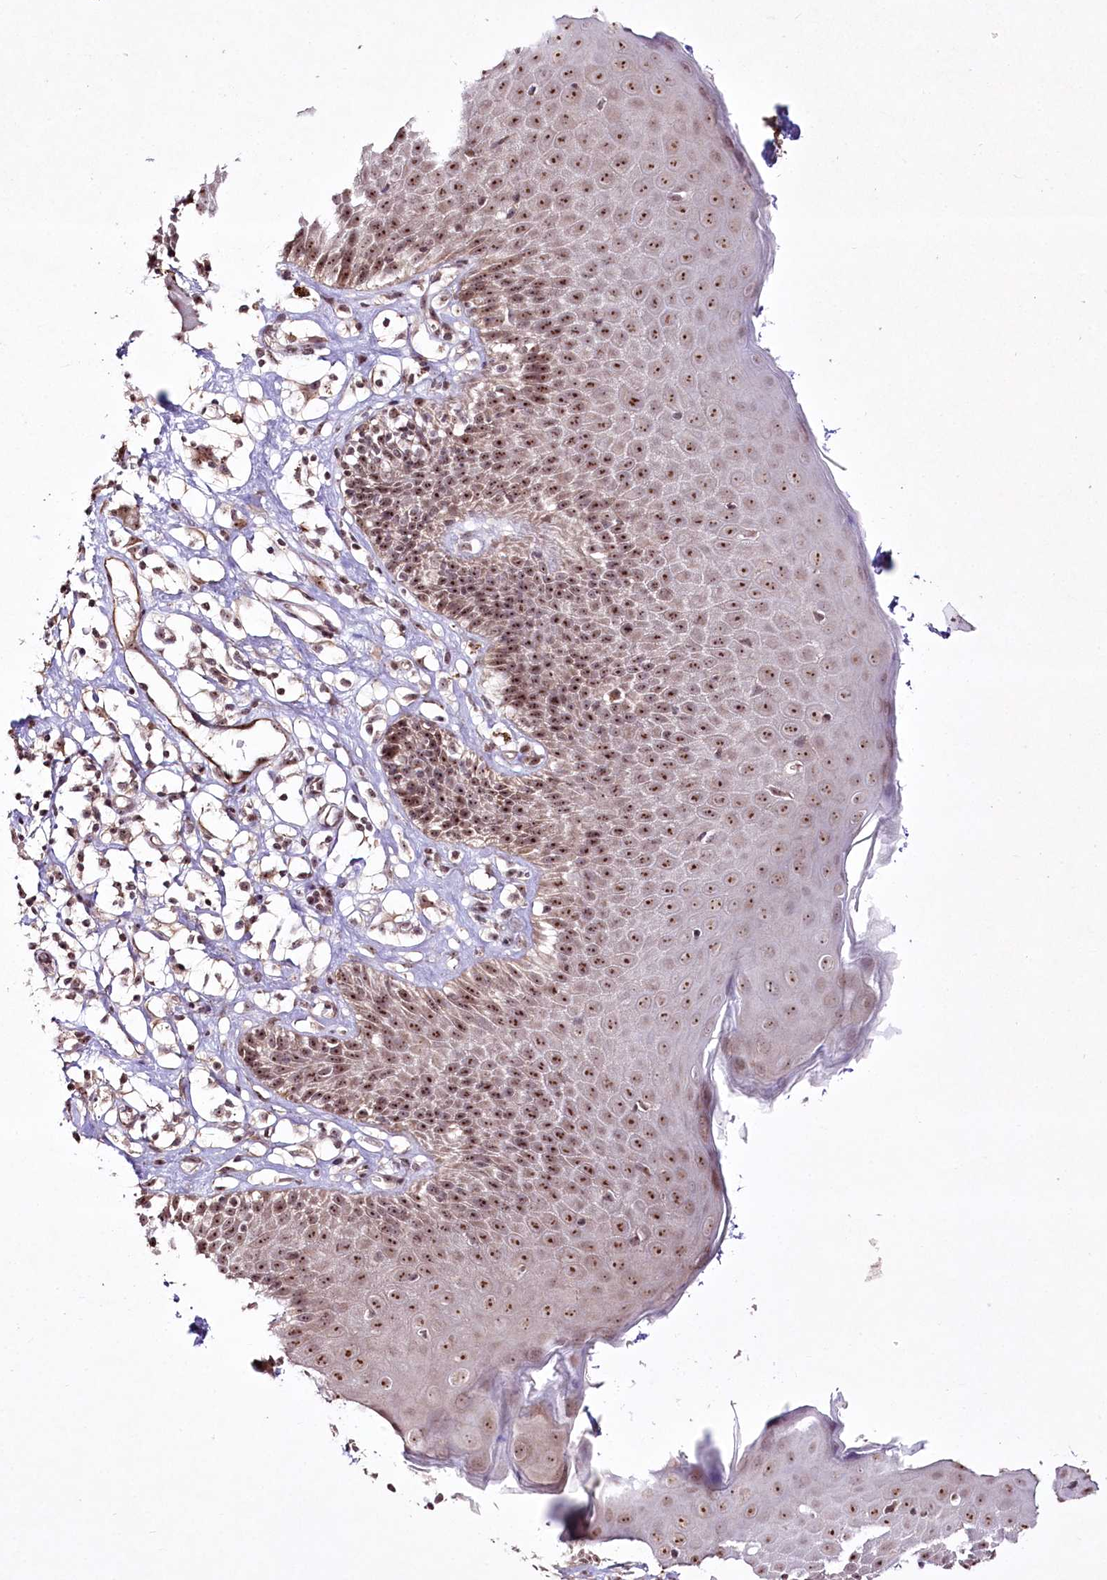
{"staining": {"intensity": "moderate", "quantity": ">75%", "location": "nuclear"}, "tissue": "skin", "cell_type": "Epidermal cells", "image_type": "normal", "snomed": [{"axis": "morphology", "description": "Normal tissue, NOS"}, {"axis": "topography", "description": "Vulva"}], "caption": "Normal skin demonstrates moderate nuclear positivity in approximately >75% of epidermal cells, visualized by immunohistochemistry. The staining was performed using DAB to visualize the protein expression in brown, while the nuclei were stained in blue with hematoxylin (Magnification: 20x).", "gene": "CCDC59", "patient": {"sex": "female", "age": 68}}